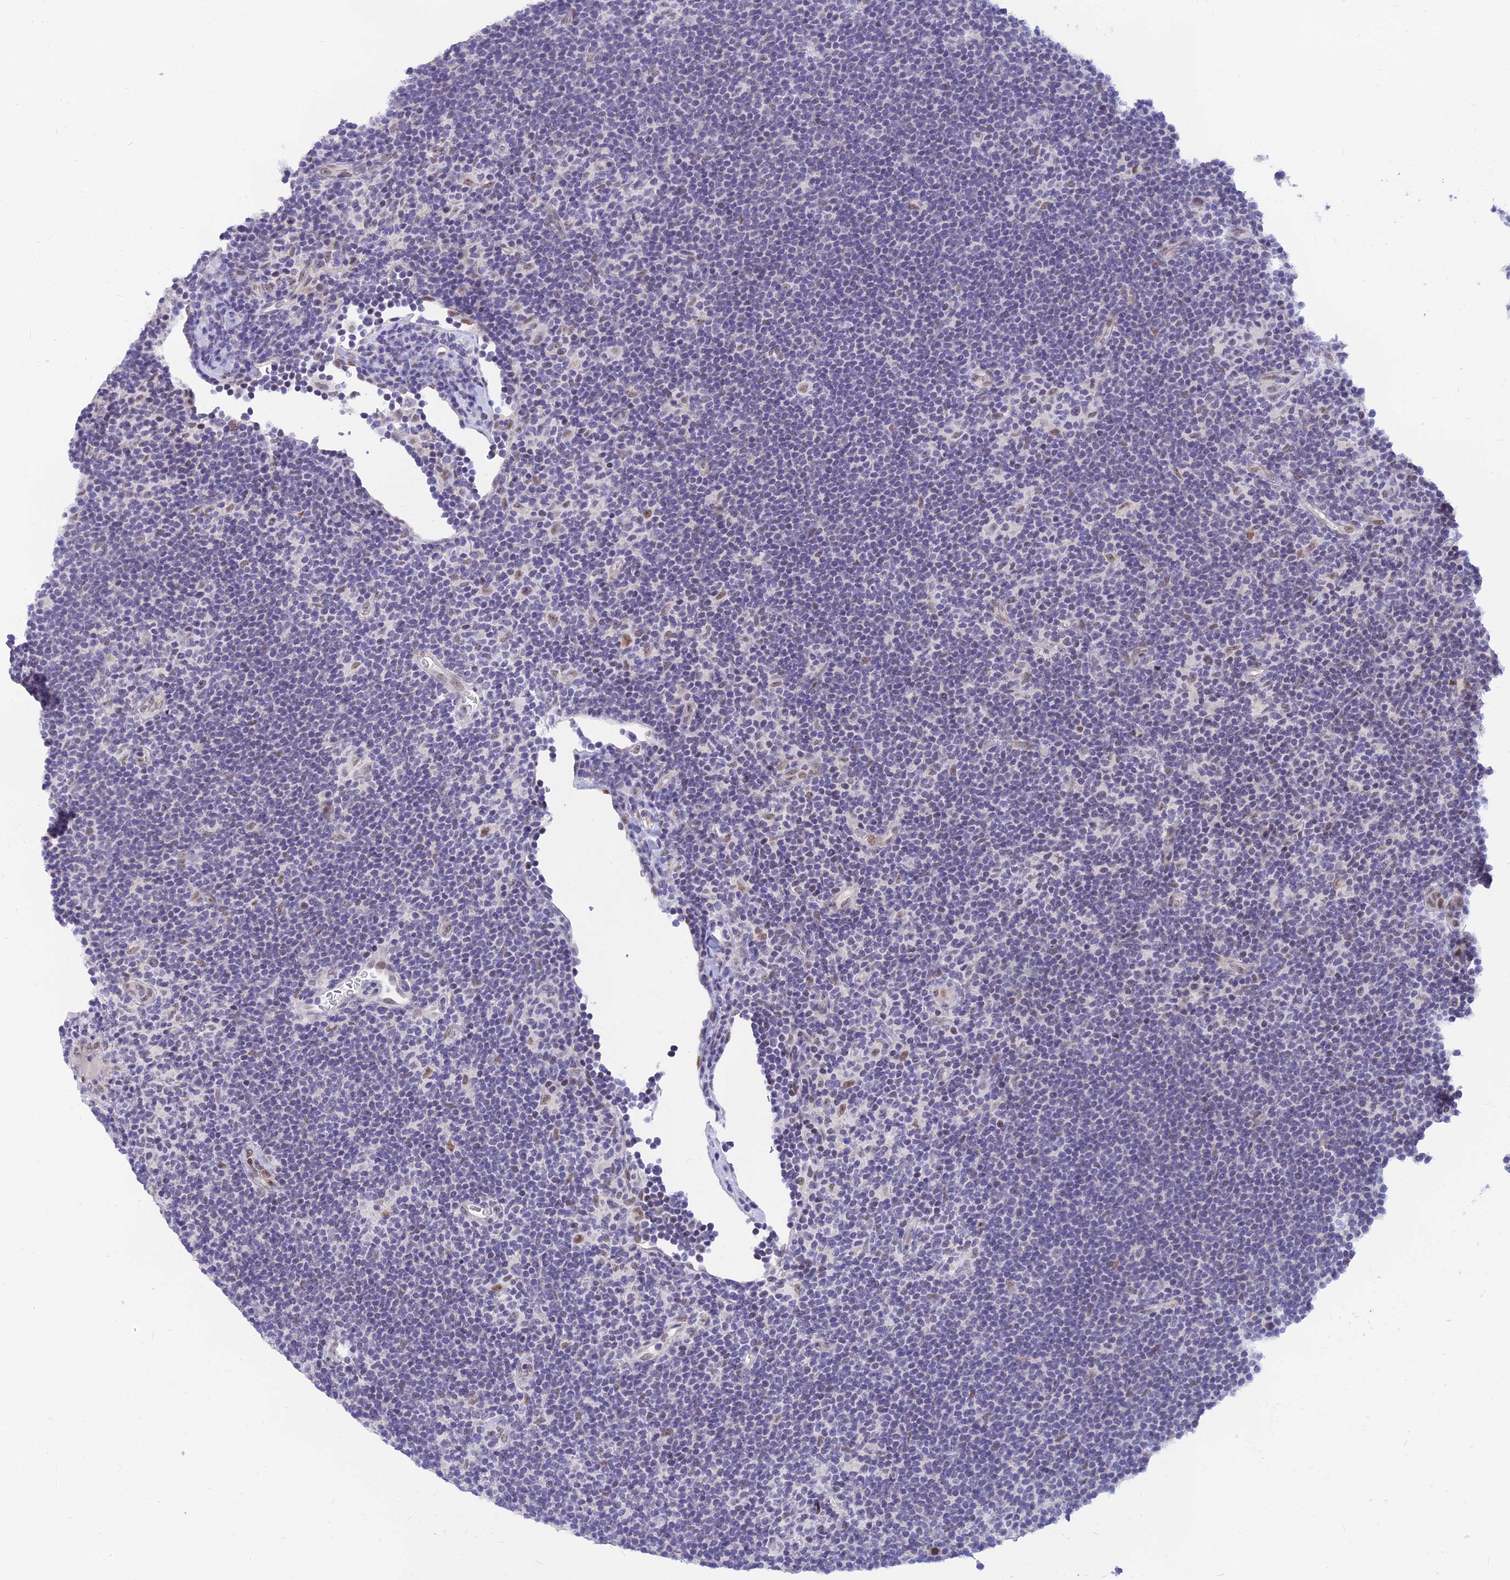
{"staining": {"intensity": "negative", "quantity": "none", "location": "none"}, "tissue": "lymphoma", "cell_type": "Tumor cells", "image_type": "cancer", "snomed": [{"axis": "morphology", "description": "Hodgkin's disease, NOS"}, {"axis": "topography", "description": "Lymph node"}], "caption": "An image of human lymphoma is negative for staining in tumor cells.", "gene": "CLK4", "patient": {"sex": "female", "age": 57}}